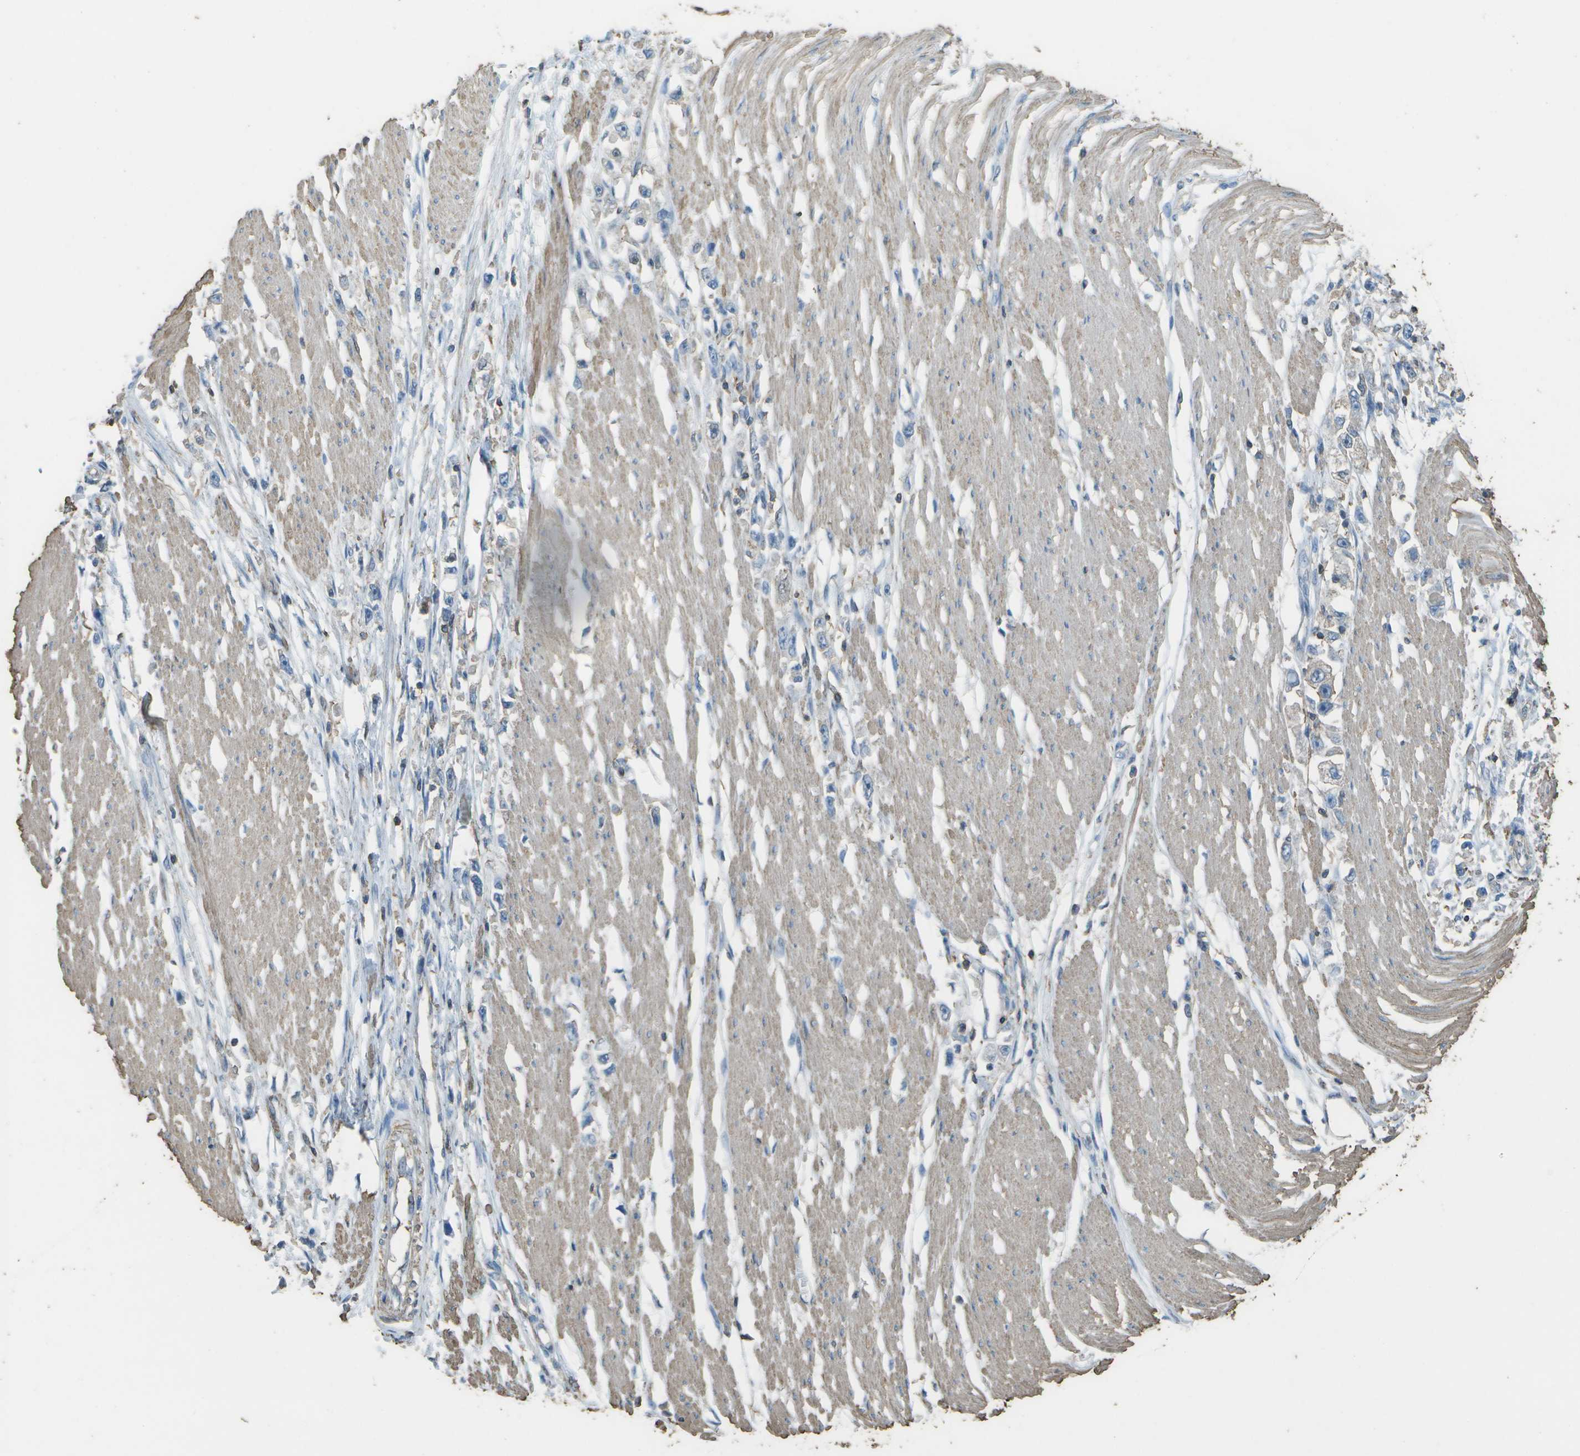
{"staining": {"intensity": "weak", "quantity": "<25%", "location": "cytoplasmic/membranous"}, "tissue": "stomach cancer", "cell_type": "Tumor cells", "image_type": "cancer", "snomed": [{"axis": "morphology", "description": "Adenocarcinoma, NOS"}, {"axis": "topography", "description": "Stomach"}], "caption": "Tumor cells are negative for protein expression in human stomach cancer.", "gene": "CYP4F11", "patient": {"sex": "female", "age": 59}}